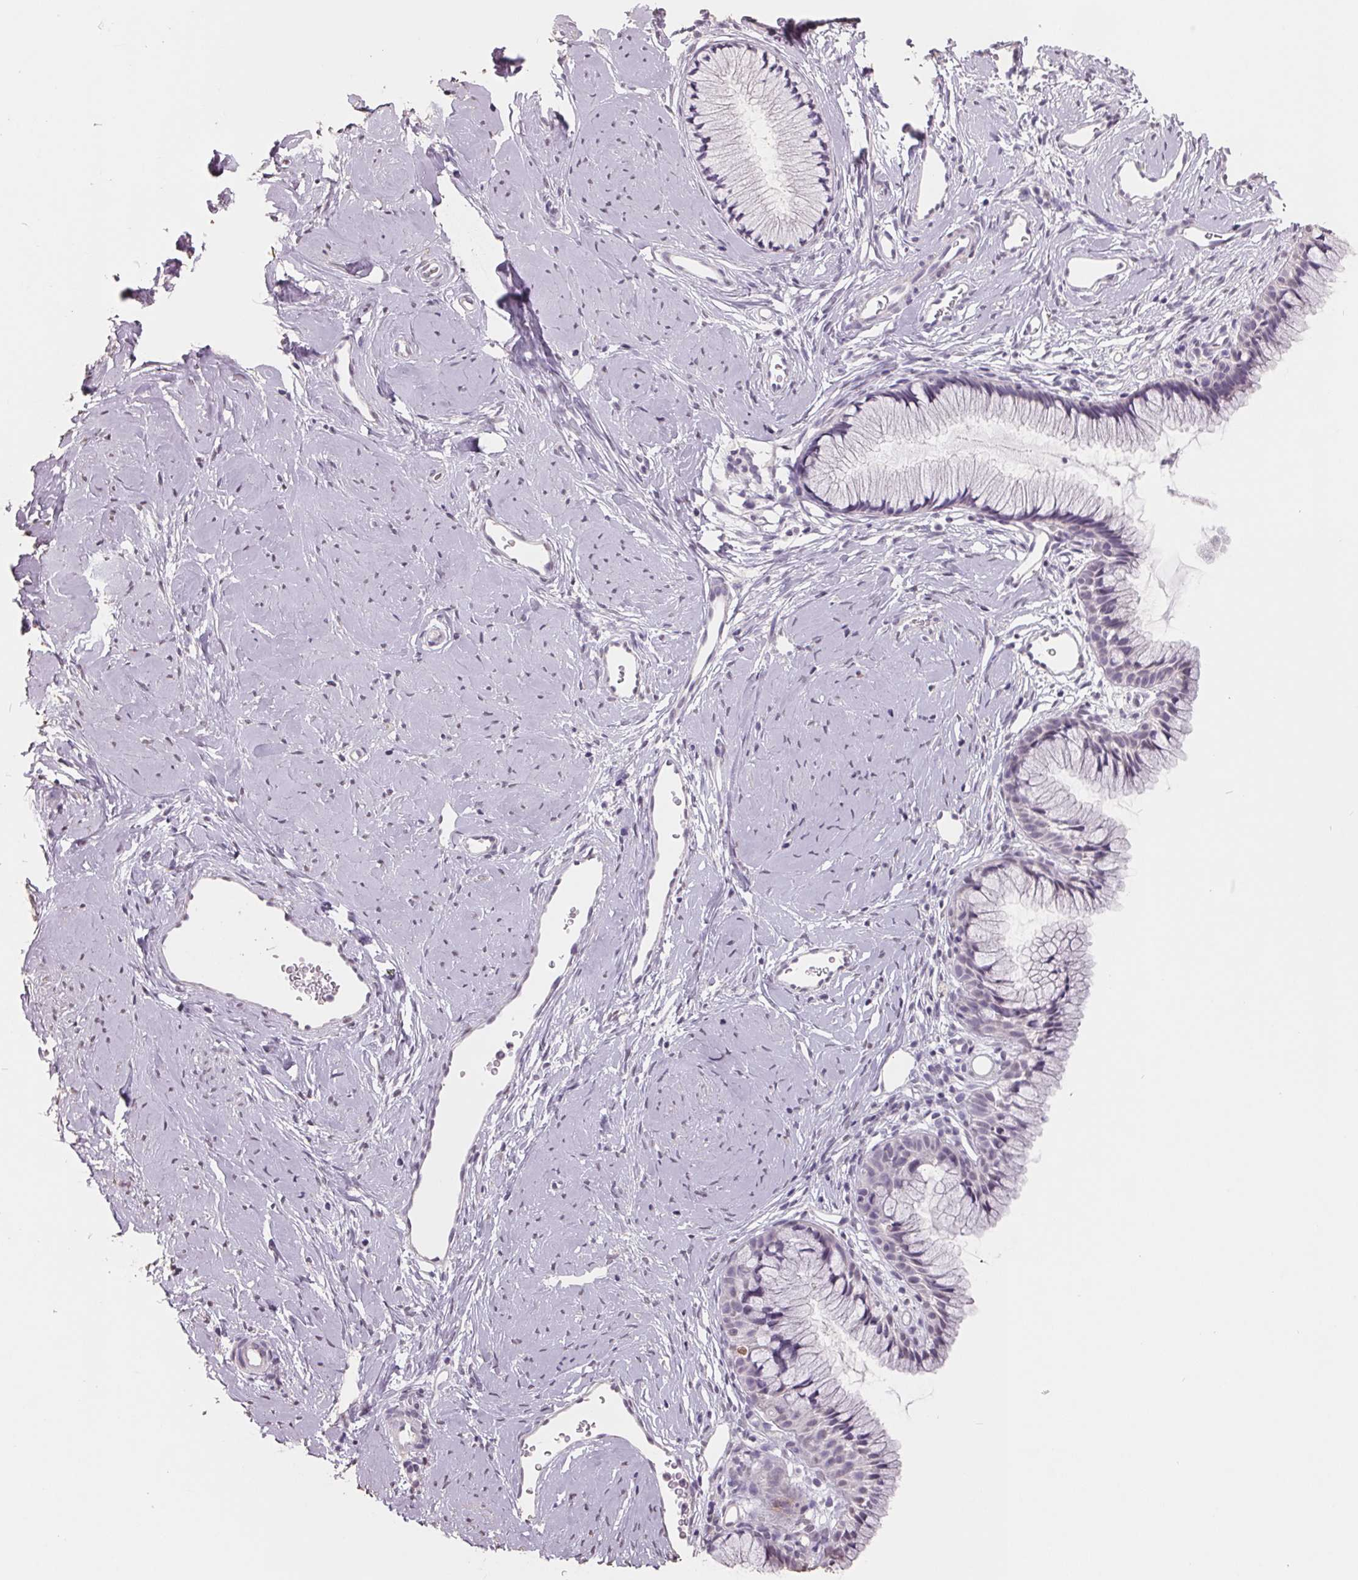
{"staining": {"intensity": "negative", "quantity": "none", "location": "none"}, "tissue": "cervix", "cell_type": "Glandular cells", "image_type": "normal", "snomed": [{"axis": "morphology", "description": "Normal tissue, NOS"}, {"axis": "topography", "description": "Cervix"}], "caption": "Glandular cells show no significant positivity in normal cervix. (IHC, brightfield microscopy, high magnification).", "gene": "FTCD", "patient": {"sex": "female", "age": 40}}